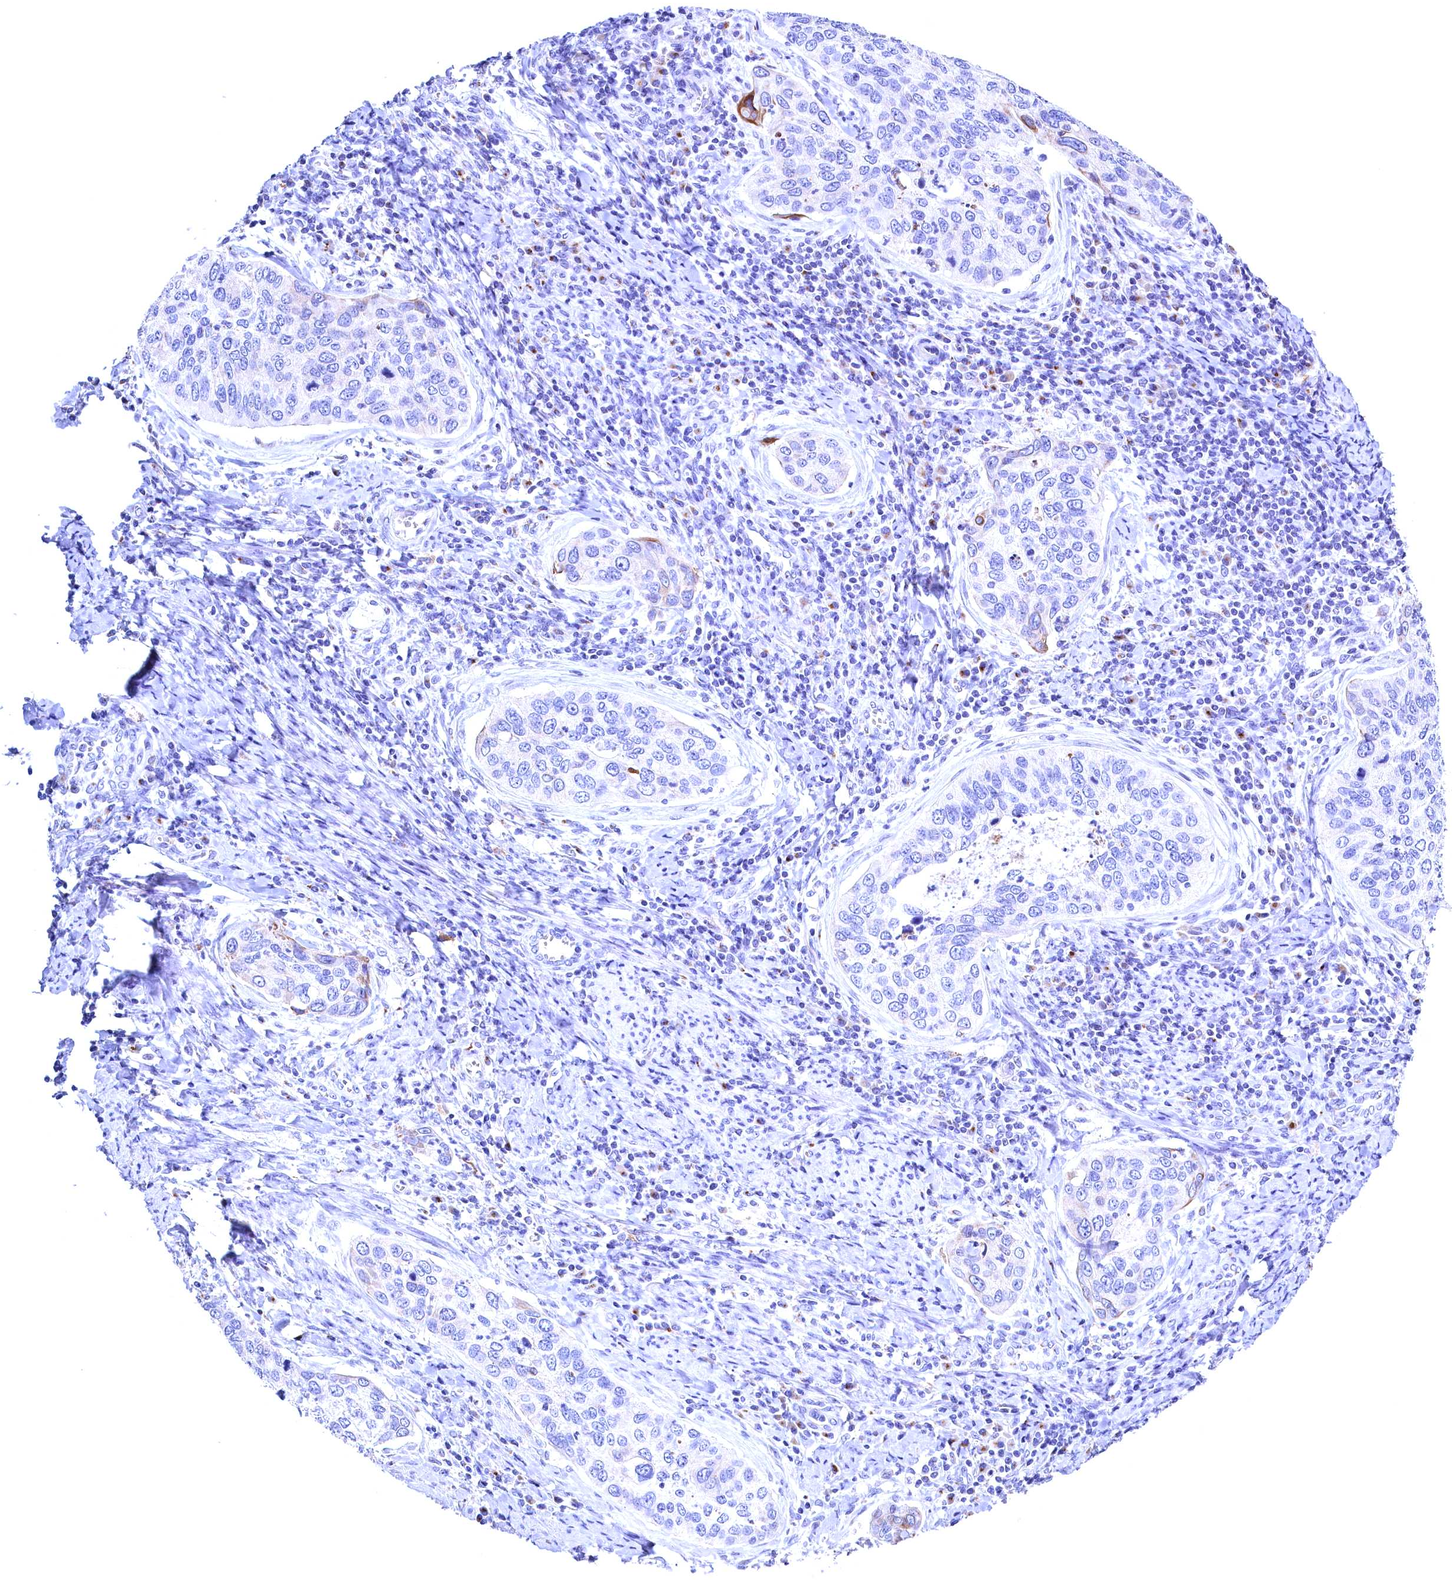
{"staining": {"intensity": "negative", "quantity": "none", "location": "none"}, "tissue": "cervical cancer", "cell_type": "Tumor cells", "image_type": "cancer", "snomed": [{"axis": "morphology", "description": "Squamous cell carcinoma, NOS"}, {"axis": "topography", "description": "Cervix"}], "caption": "Squamous cell carcinoma (cervical) stained for a protein using immunohistochemistry (IHC) displays no expression tumor cells.", "gene": "GPR108", "patient": {"sex": "female", "age": 53}}